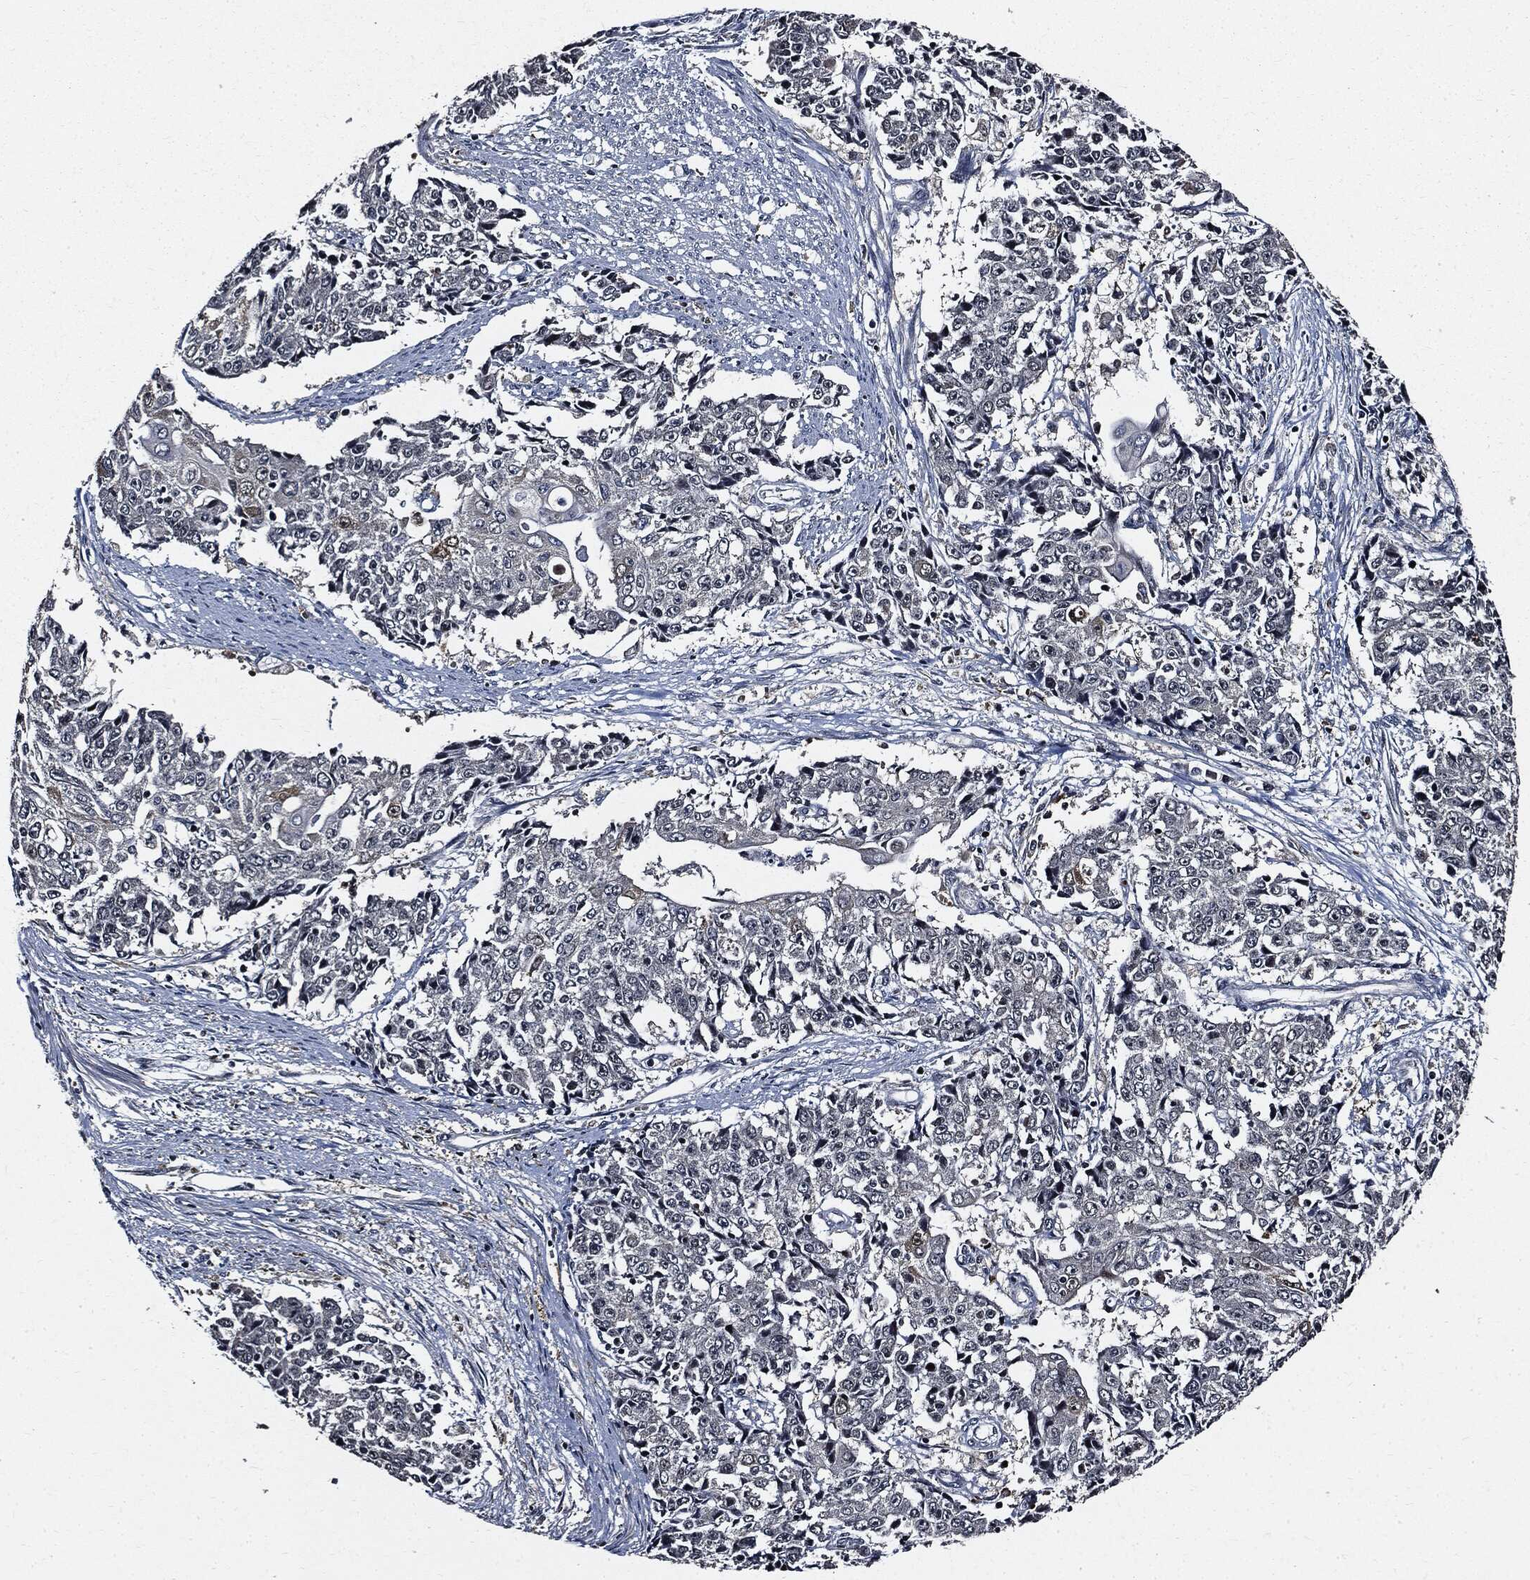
{"staining": {"intensity": "moderate", "quantity": "<25%", "location": "cytoplasmic/membranous"}, "tissue": "ovarian cancer", "cell_type": "Tumor cells", "image_type": "cancer", "snomed": [{"axis": "morphology", "description": "Carcinoma, endometroid"}, {"axis": "topography", "description": "Ovary"}], "caption": "Immunohistochemical staining of ovarian endometroid carcinoma shows low levels of moderate cytoplasmic/membranous protein staining in about <25% of tumor cells.", "gene": "SUGT1", "patient": {"sex": "female", "age": 50}}